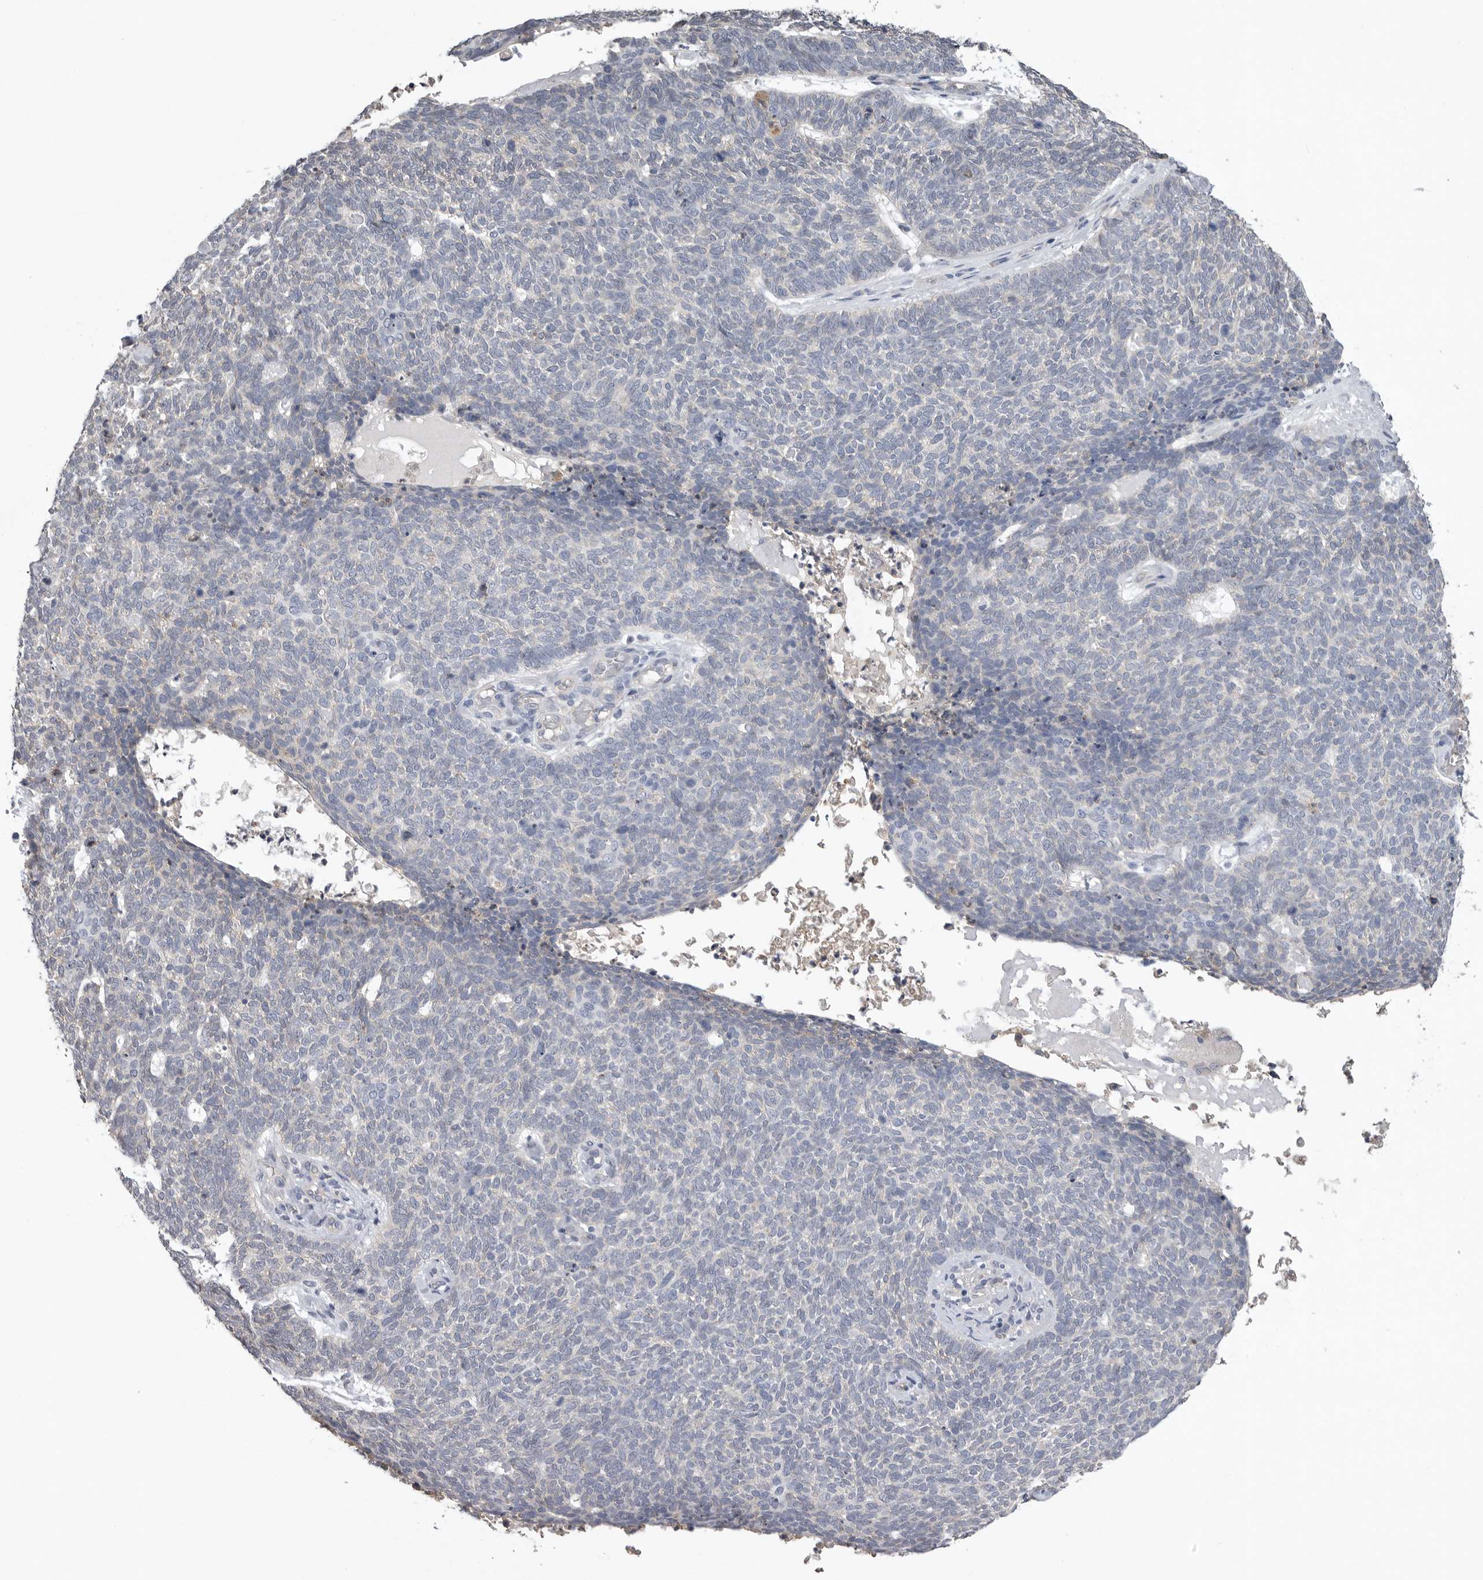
{"staining": {"intensity": "negative", "quantity": "none", "location": "none"}, "tissue": "skin cancer", "cell_type": "Tumor cells", "image_type": "cancer", "snomed": [{"axis": "morphology", "description": "Basal cell carcinoma"}, {"axis": "topography", "description": "Skin"}], "caption": "Tumor cells are negative for brown protein staining in skin basal cell carcinoma.", "gene": "NECTIN2", "patient": {"sex": "female", "age": 84}}